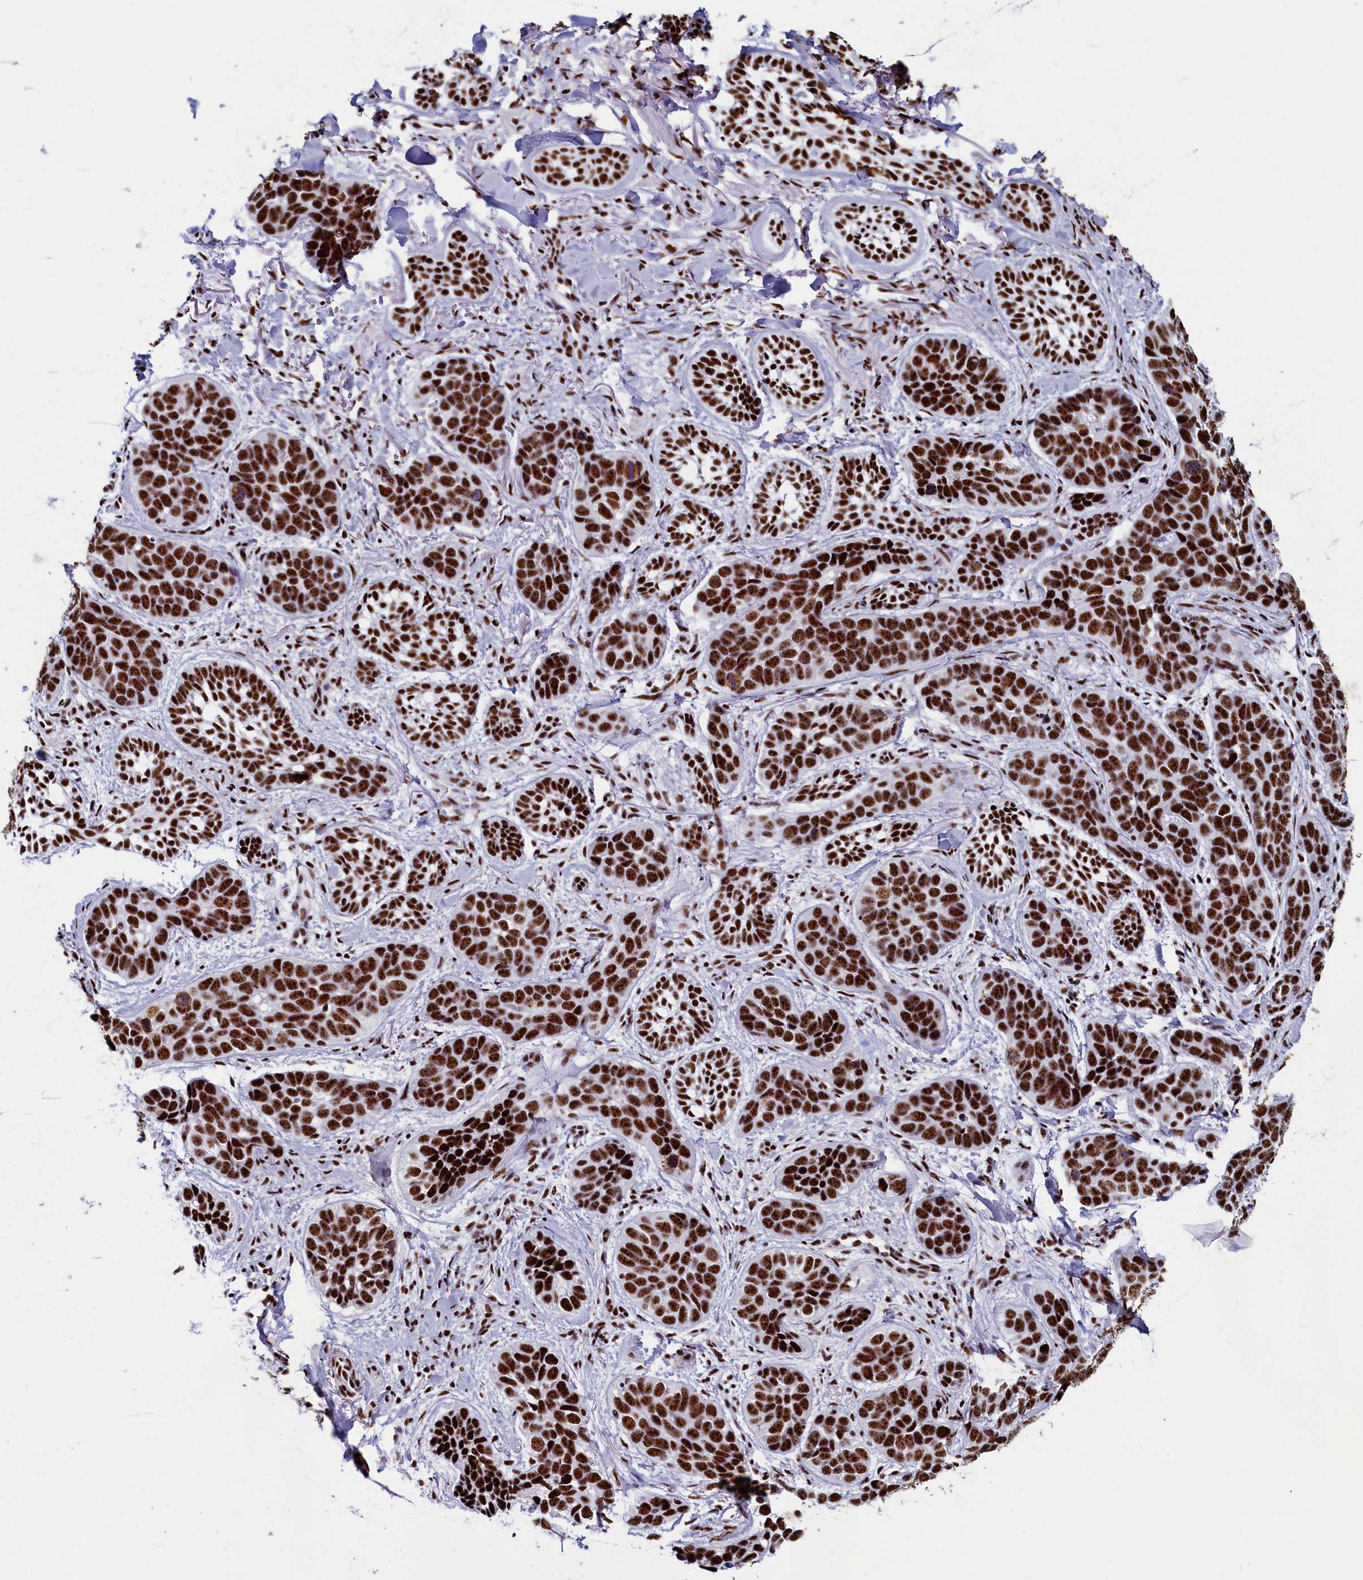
{"staining": {"intensity": "strong", "quantity": ">75%", "location": "nuclear"}, "tissue": "skin cancer", "cell_type": "Tumor cells", "image_type": "cancer", "snomed": [{"axis": "morphology", "description": "Basal cell carcinoma"}, {"axis": "topography", "description": "Skin"}], "caption": "This micrograph reveals immunohistochemistry staining of human basal cell carcinoma (skin), with high strong nuclear expression in about >75% of tumor cells.", "gene": "SRRM2", "patient": {"sex": "male", "age": 71}}